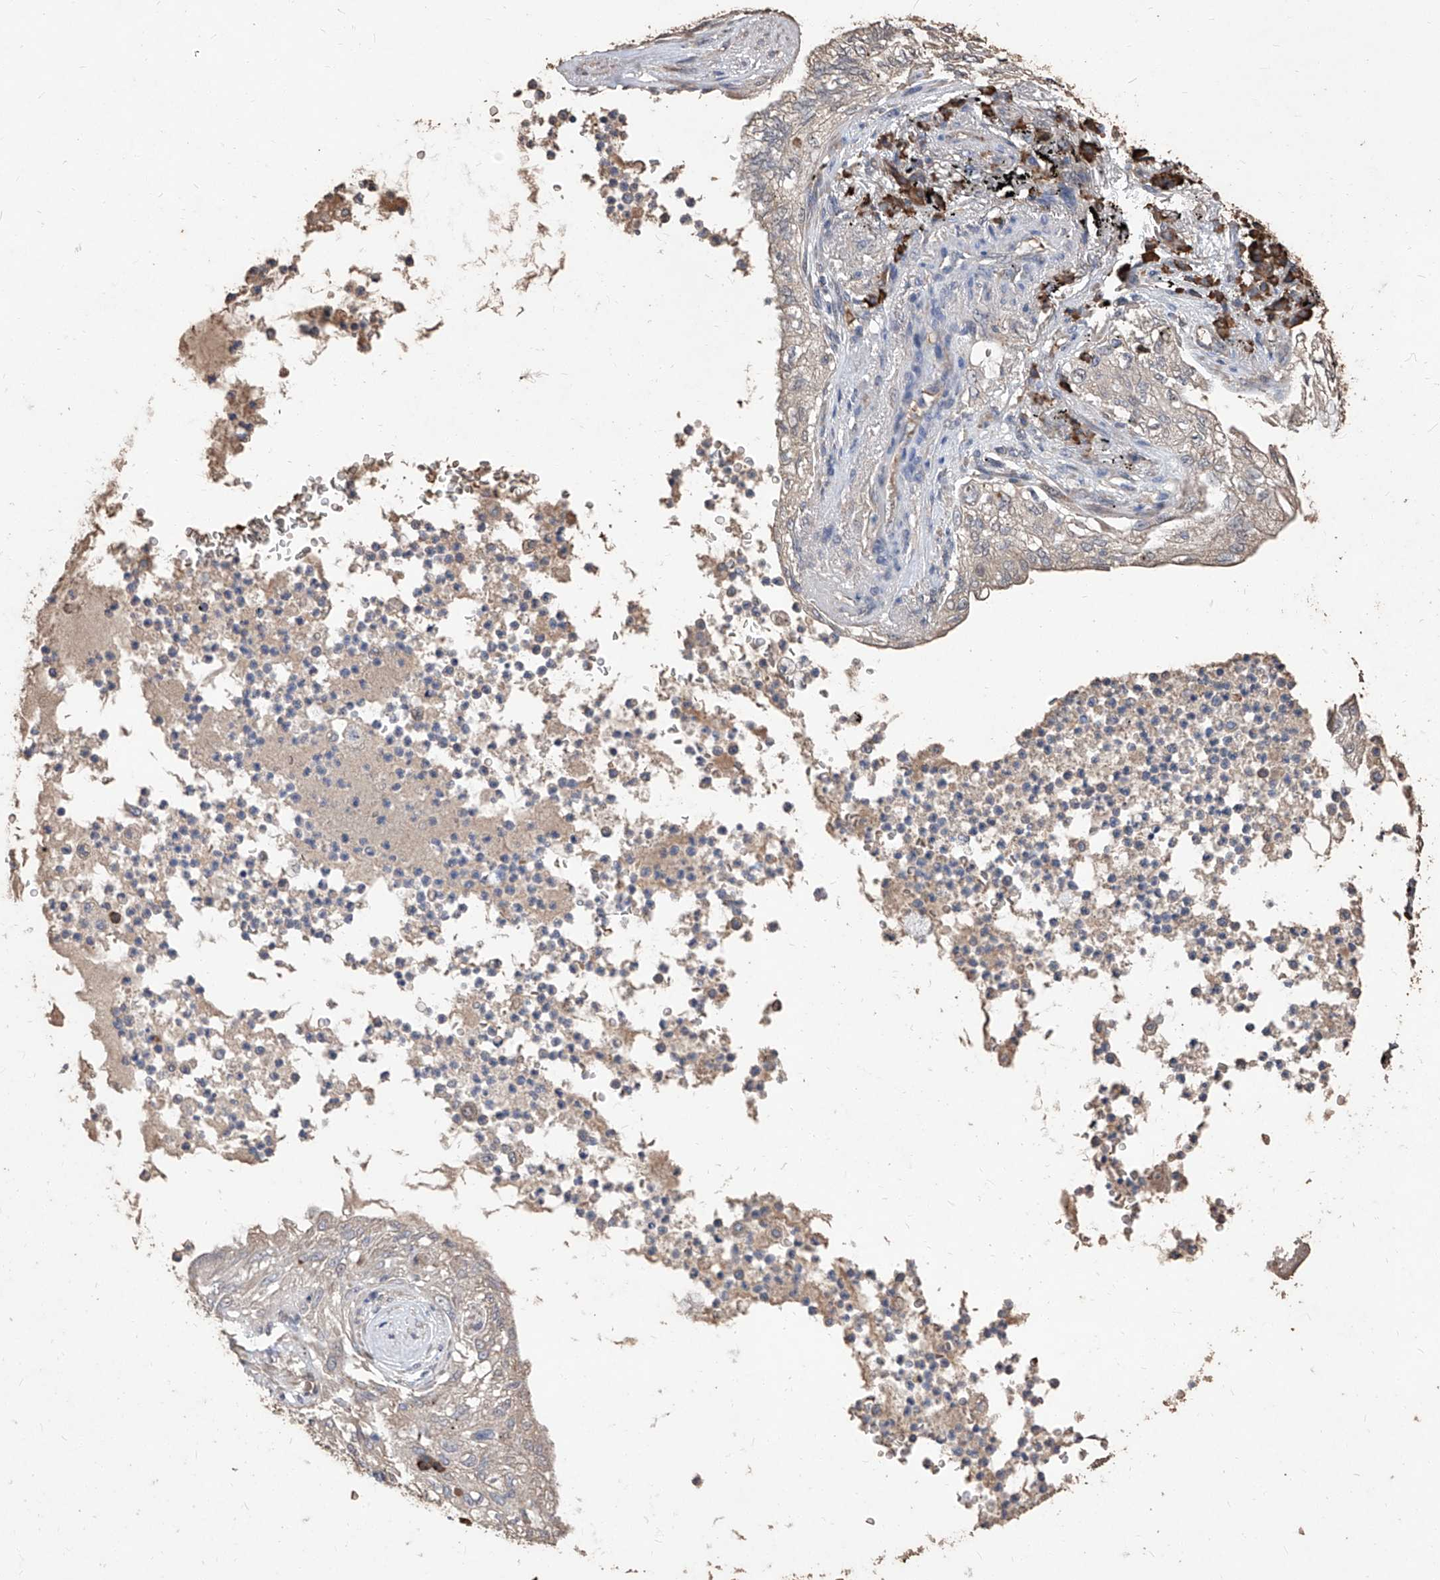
{"staining": {"intensity": "weak", "quantity": "<25%", "location": "cytoplasmic/membranous"}, "tissue": "lung cancer", "cell_type": "Tumor cells", "image_type": "cancer", "snomed": [{"axis": "morphology", "description": "Normal tissue, NOS"}, {"axis": "morphology", "description": "Adenocarcinoma, NOS"}, {"axis": "topography", "description": "Bronchus"}, {"axis": "topography", "description": "Lung"}], "caption": "Tumor cells are negative for brown protein staining in lung adenocarcinoma.", "gene": "EML1", "patient": {"sex": "female", "age": 70}}